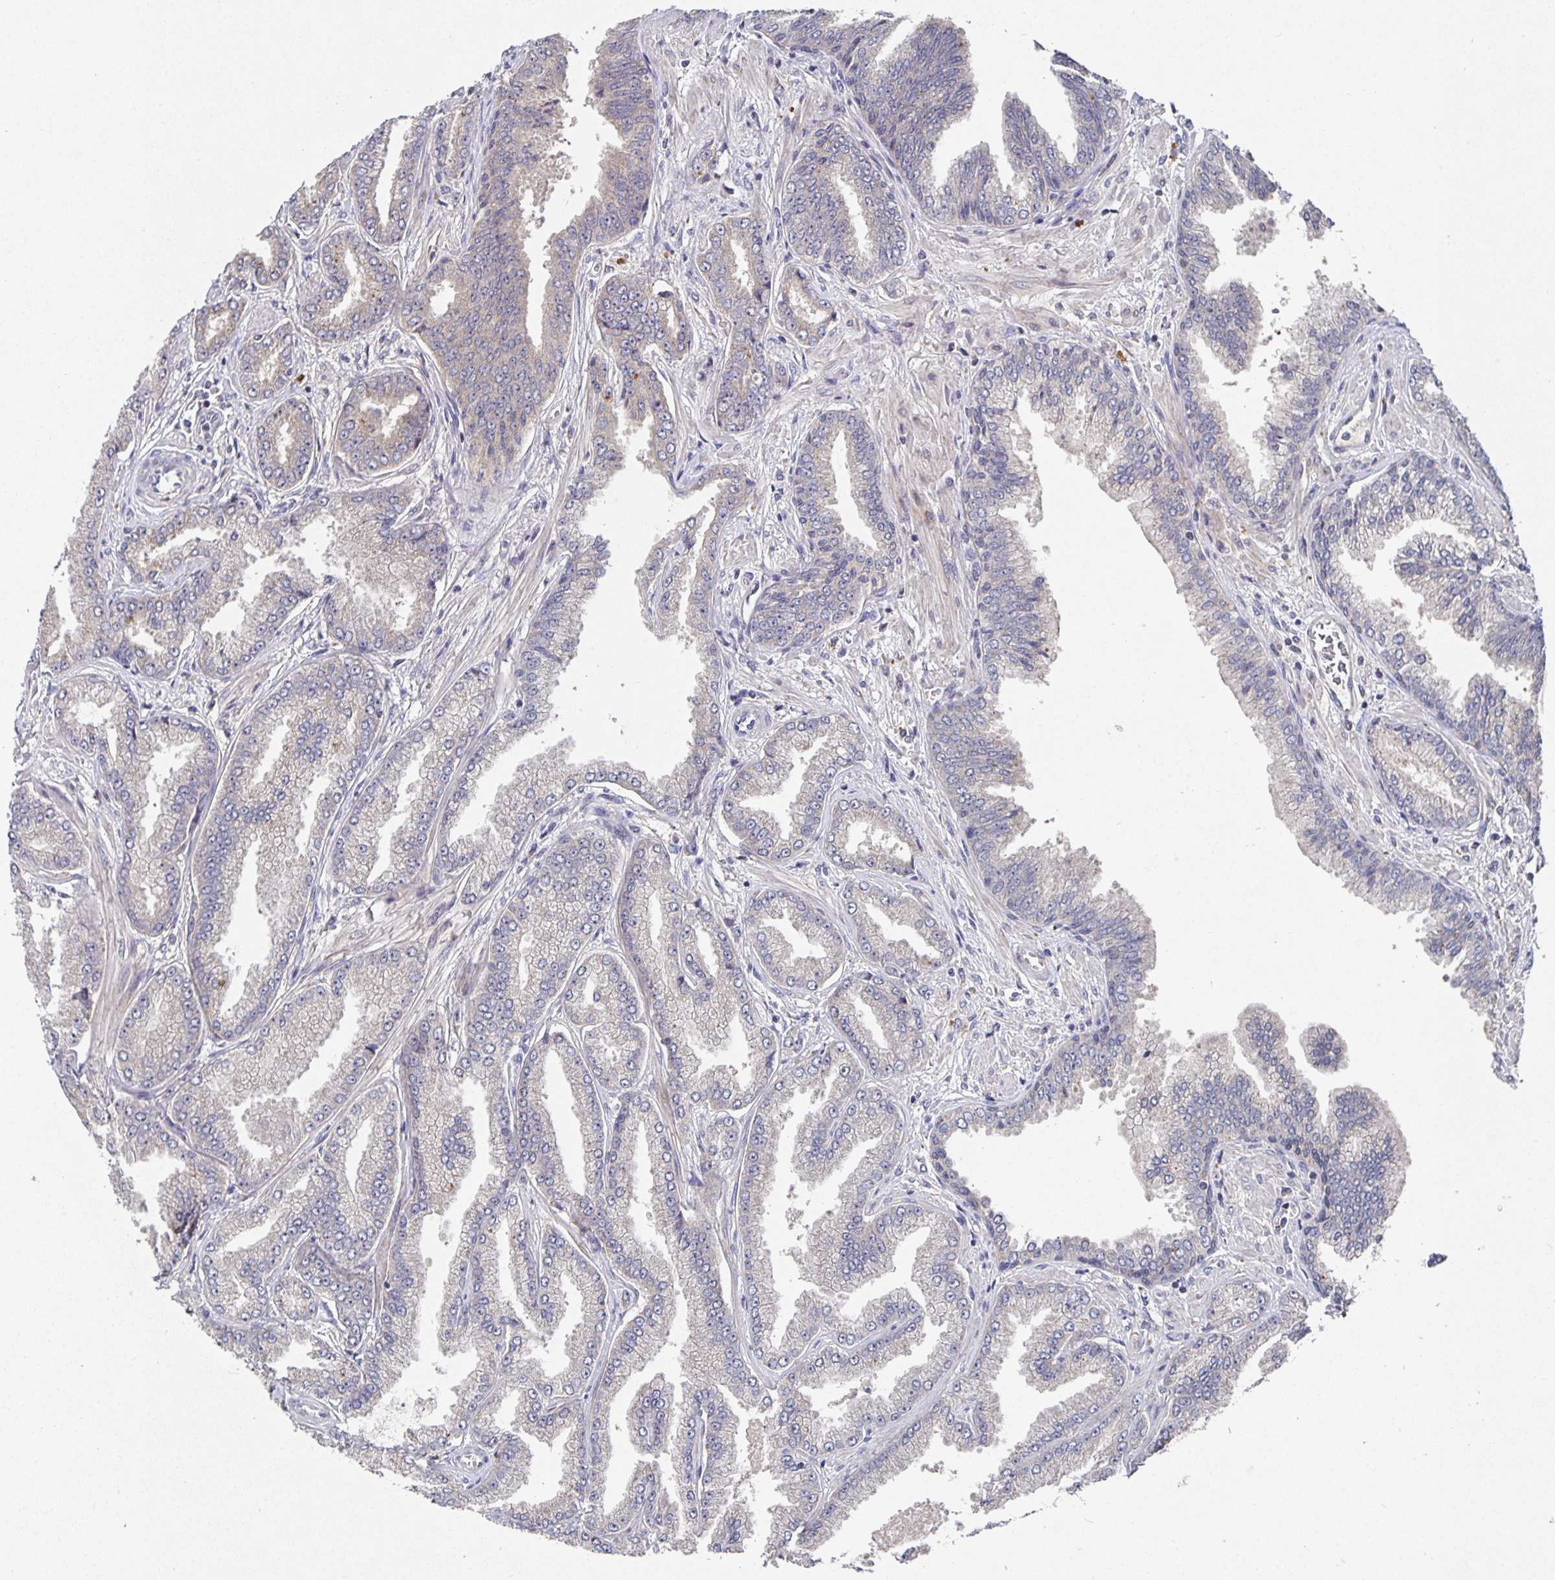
{"staining": {"intensity": "negative", "quantity": "none", "location": "none"}, "tissue": "prostate cancer", "cell_type": "Tumor cells", "image_type": "cancer", "snomed": [{"axis": "morphology", "description": "Adenocarcinoma, Low grade"}, {"axis": "topography", "description": "Prostate"}], "caption": "Immunohistochemical staining of human prostate adenocarcinoma (low-grade) demonstrates no significant expression in tumor cells. (Brightfield microscopy of DAB (3,3'-diaminobenzidine) immunohistochemistry (IHC) at high magnification).", "gene": "HEPN1", "patient": {"sex": "male", "age": 55}}